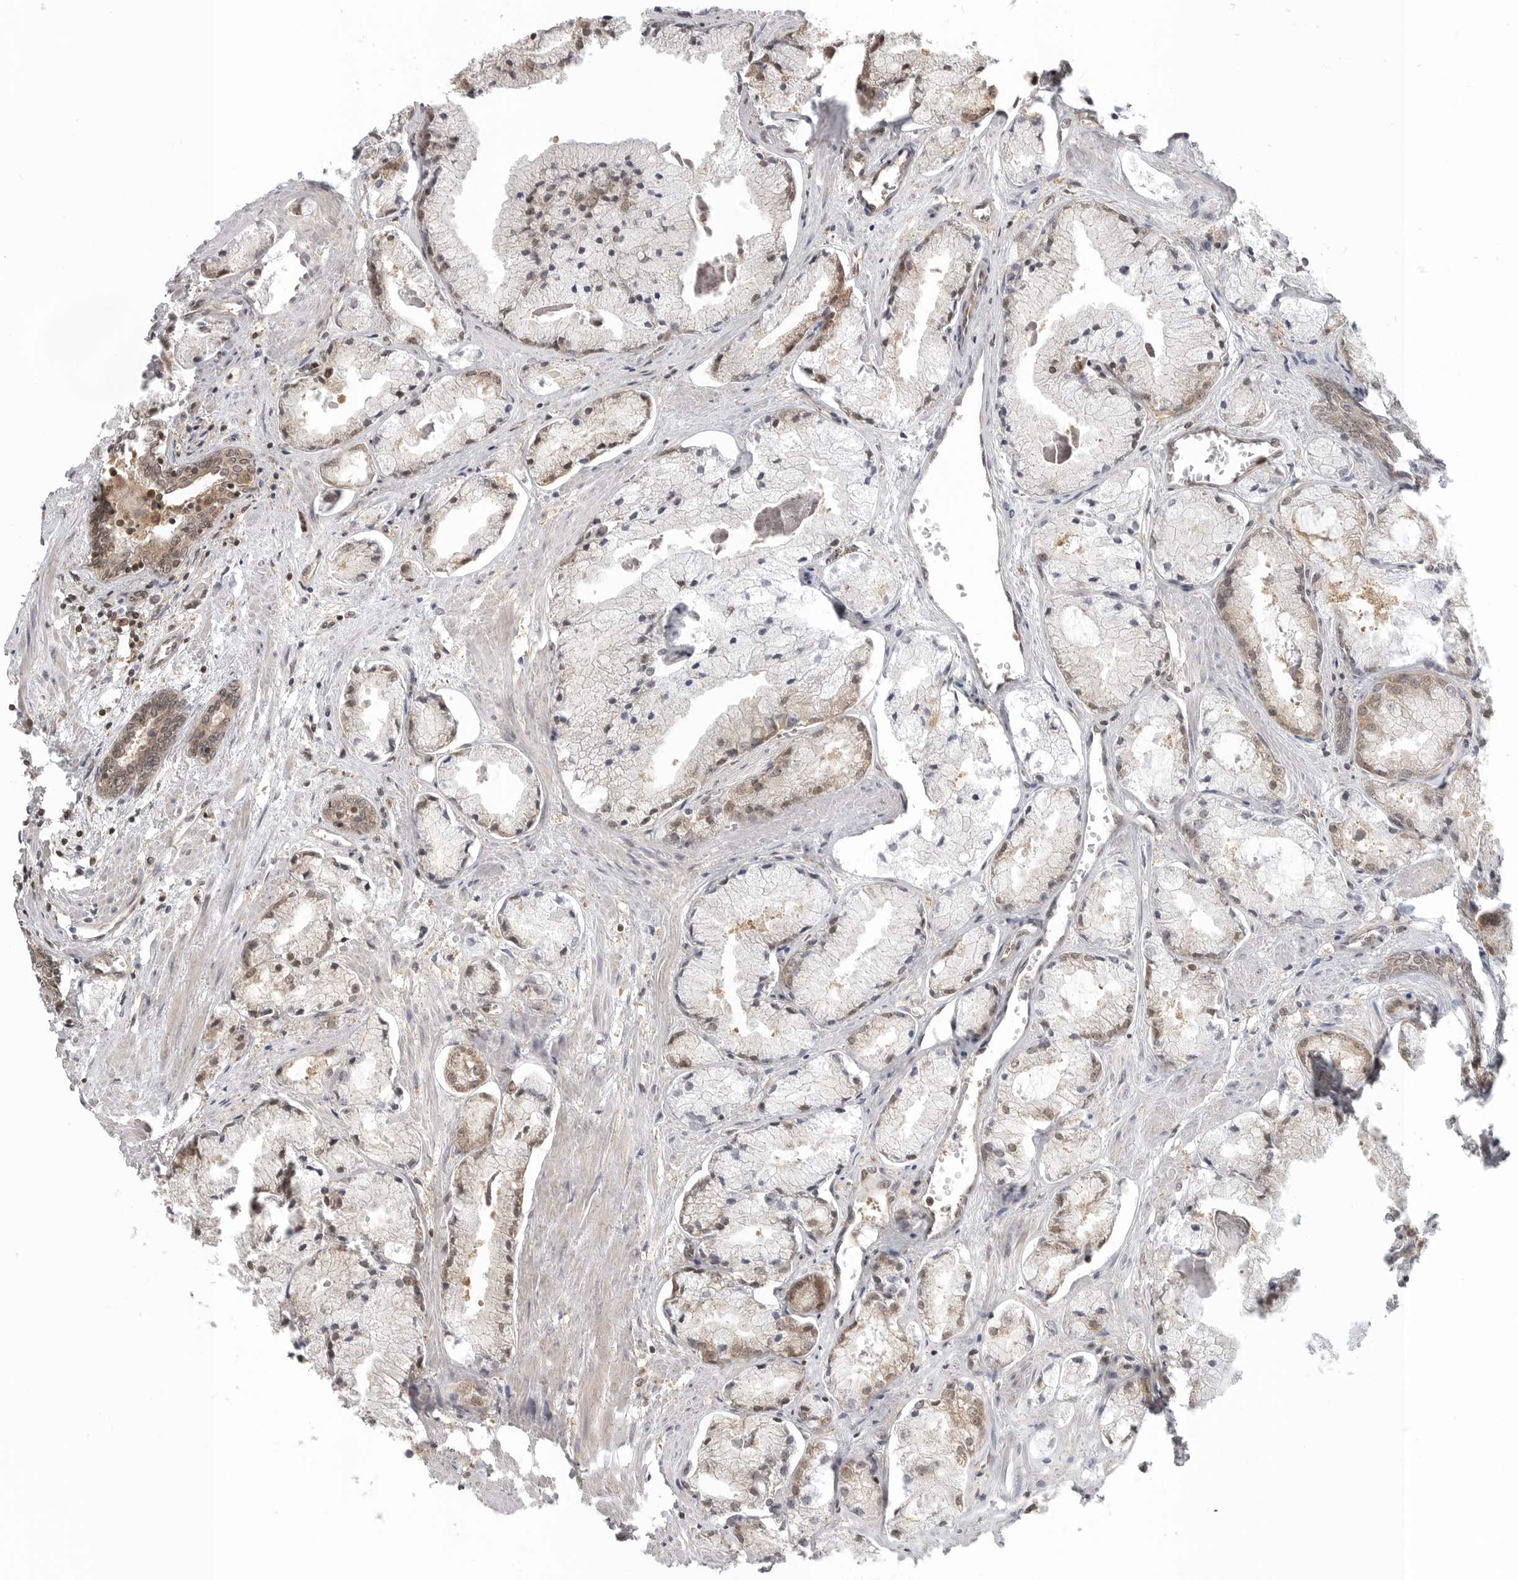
{"staining": {"intensity": "weak", "quantity": "<25%", "location": "cytoplasmic/membranous"}, "tissue": "prostate cancer", "cell_type": "Tumor cells", "image_type": "cancer", "snomed": [{"axis": "morphology", "description": "Adenocarcinoma, High grade"}, {"axis": "topography", "description": "Prostate"}], "caption": "High power microscopy image of an immunohistochemistry micrograph of prostate high-grade adenocarcinoma, revealing no significant staining in tumor cells. (DAB (3,3'-diaminobenzidine) immunohistochemistry (IHC), high magnification).", "gene": "SZRD1", "patient": {"sex": "male", "age": 50}}